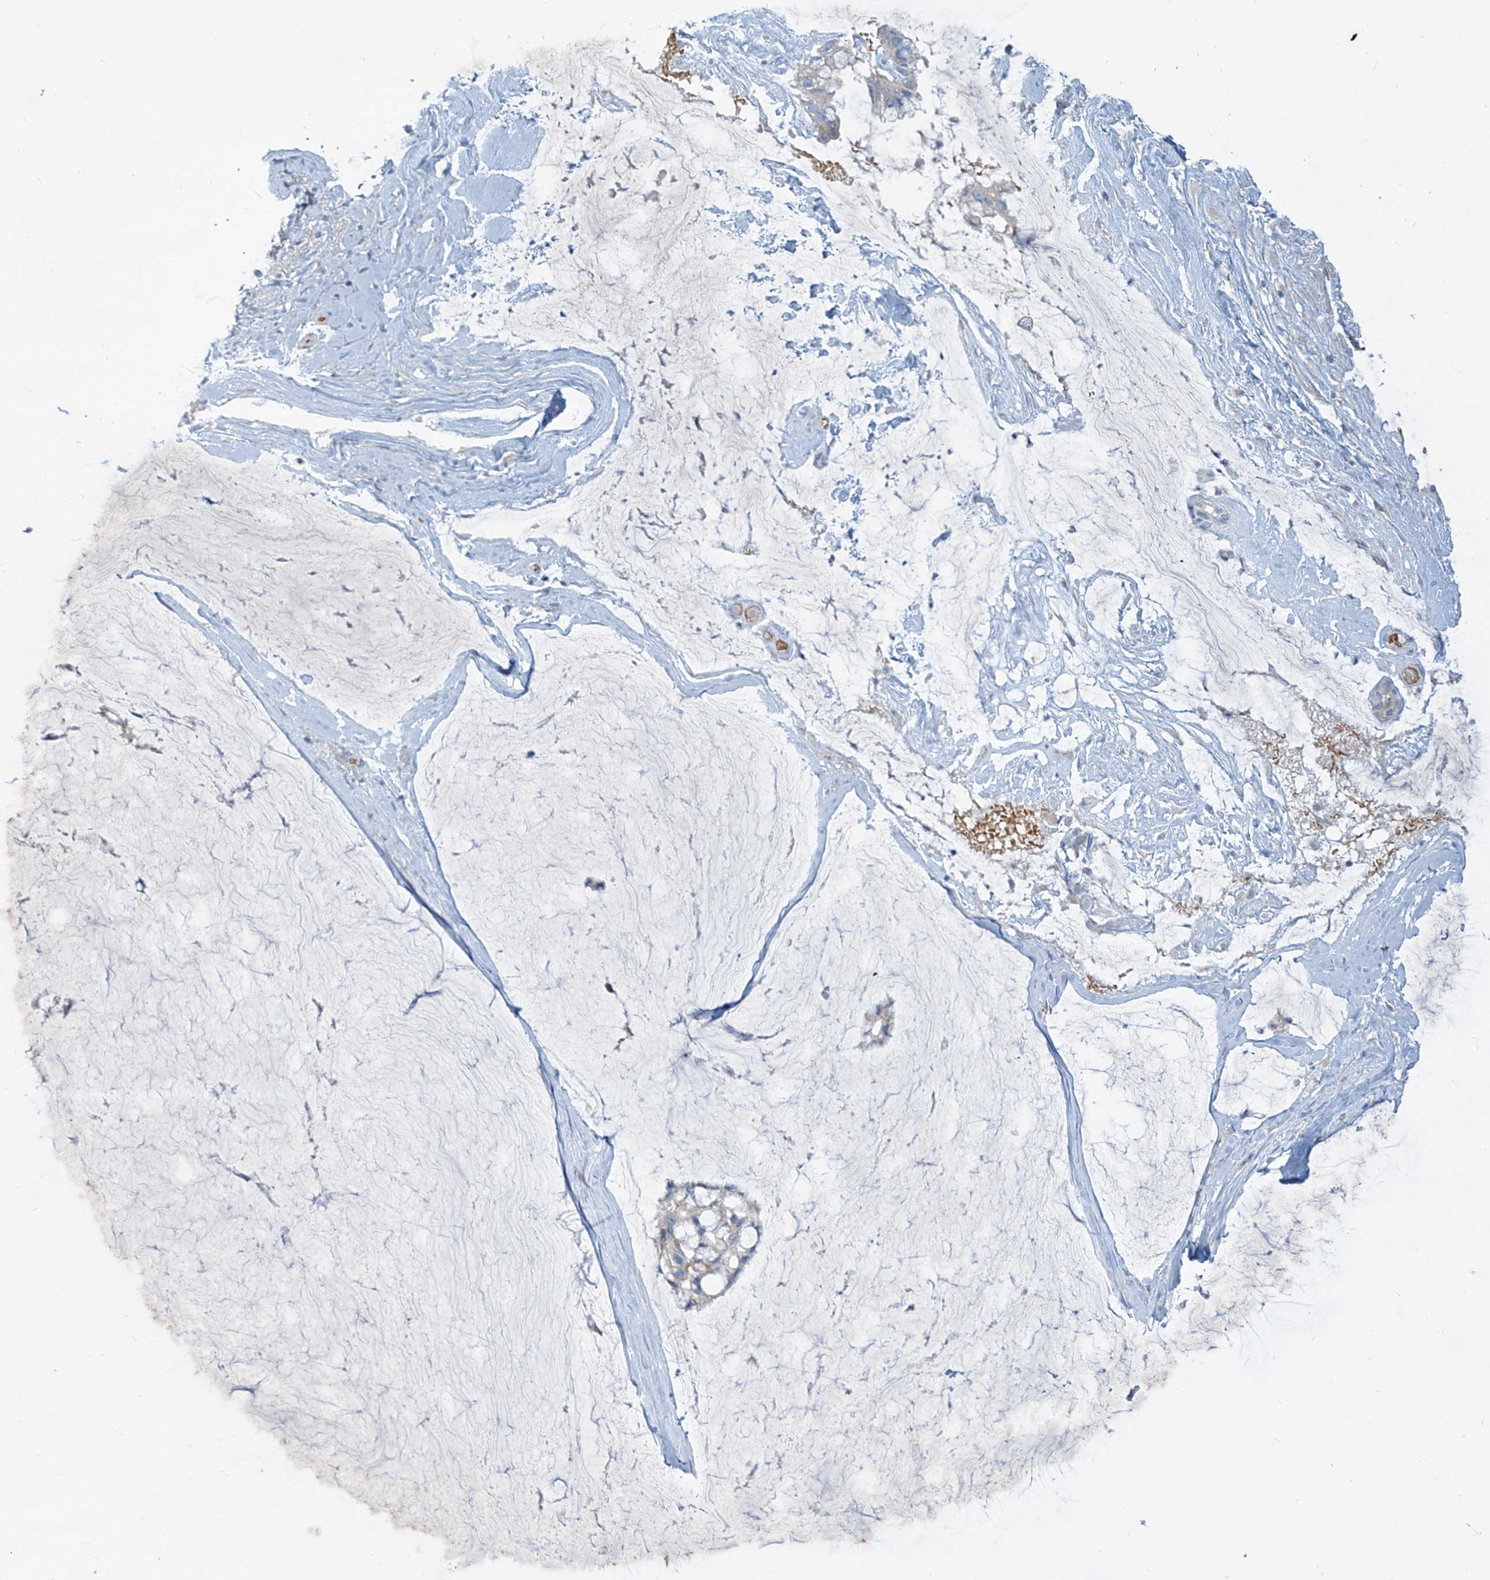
{"staining": {"intensity": "negative", "quantity": "none", "location": "none"}, "tissue": "ovarian cancer", "cell_type": "Tumor cells", "image_type": "cancer", "snomed": [{"axis": "morphology", "description": "Cystadenocarcinoma, mucinous, NOS"}, {"axis": "topography", "description": "Ovary"}], "caption": "Histopathology image shows no significant protein positivity in tumor cells of ovarian cancer.", "gene": "DGKQ", "patient": {"sex": "female", "age": 39}}